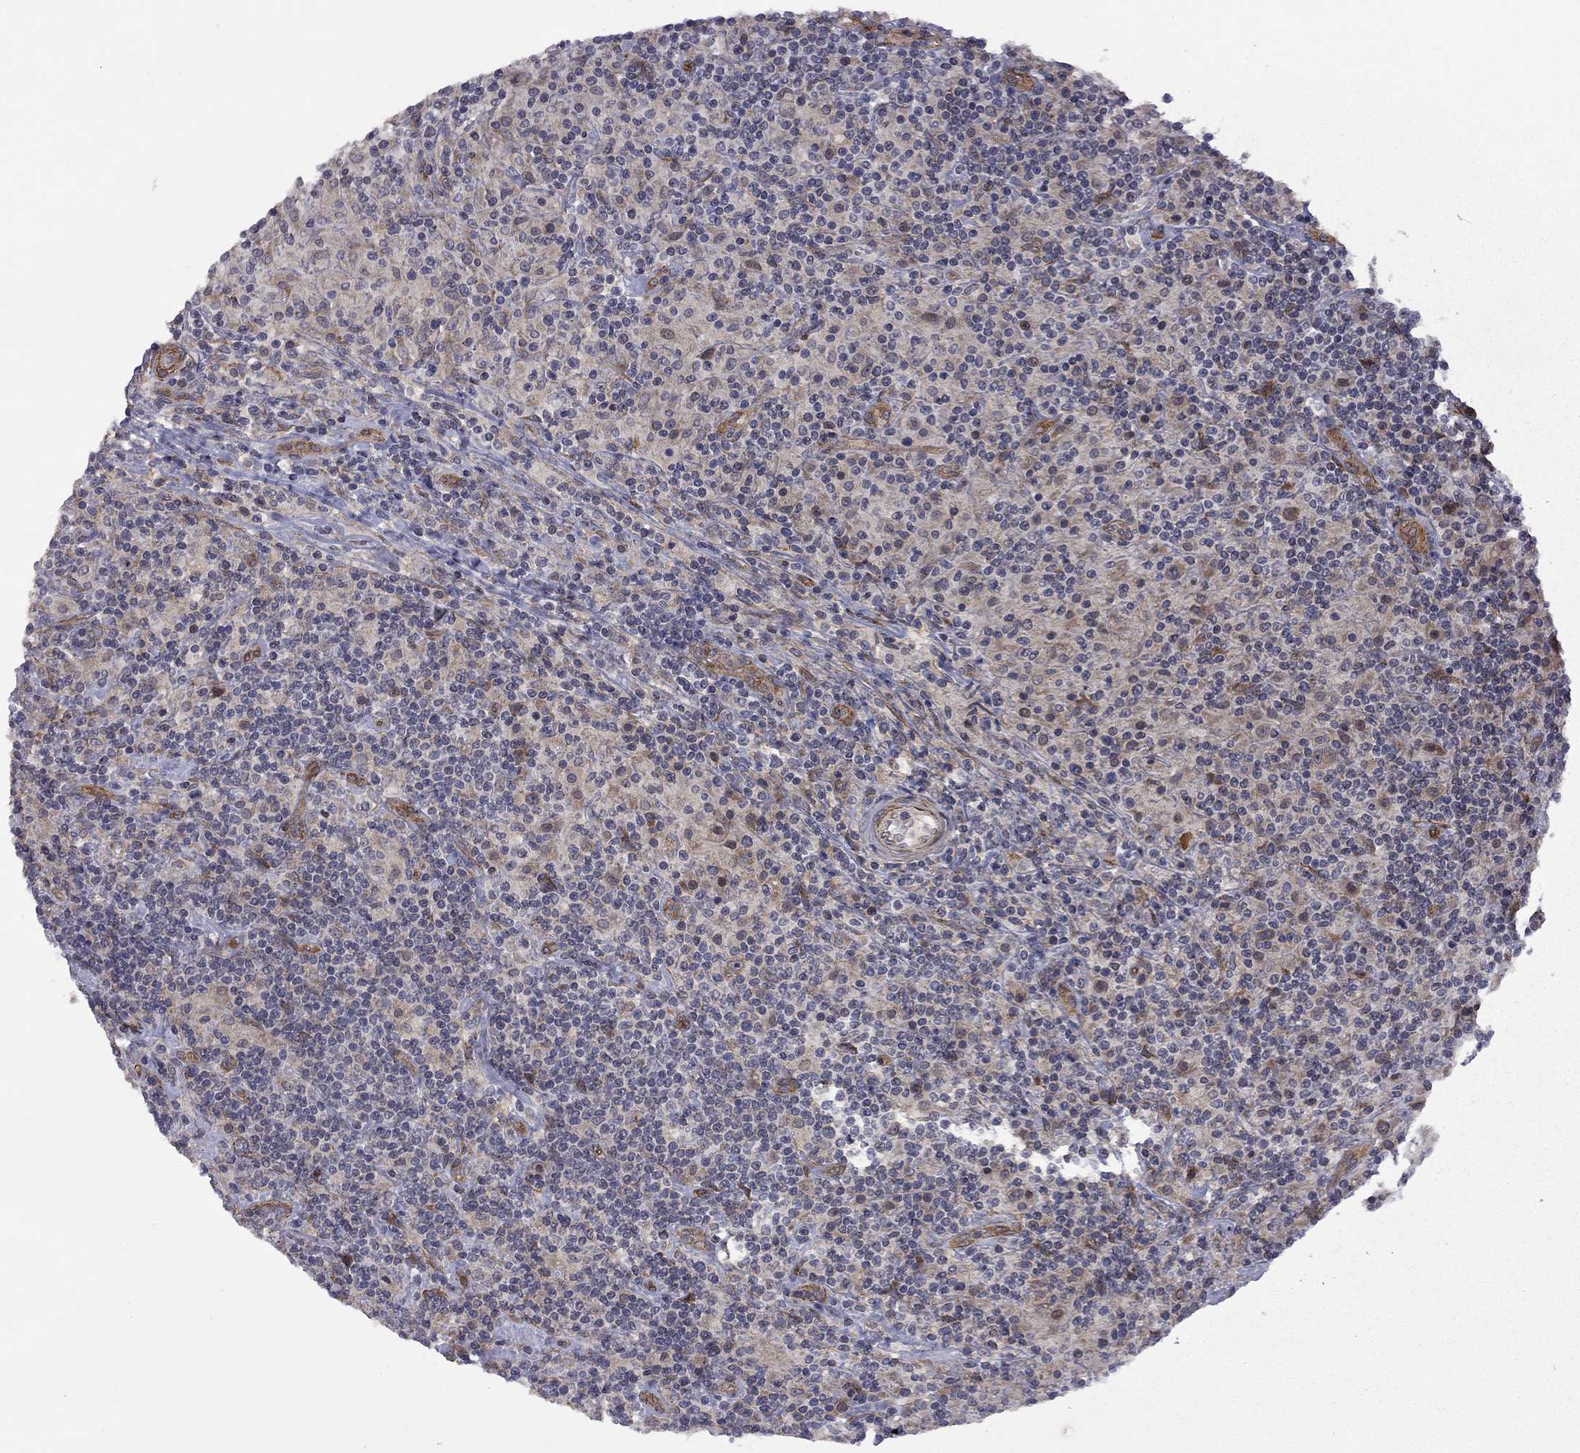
{"staining": {"intensity": "negative", "quantity": "none", "location": "none"}, "tissue": "lymphoma", "cell_type": "Tumor cells", "image_type": "cancer", "snomed": [{"axis": "morphology", "description": "Hodgkin's disease, NOS"}, {"axis": "topography", "description": "Lymph node"}], "caption": "Immunohistochemistry (IHC) histopathology image of neoplastic tissue: lymphoma stained with DAB (3,3'-diaminobenzidine) shows no significant protein positivity in tumor cells.", "gene": "EXOC3L2", "patient": {"sex": "male", "age": 70}}